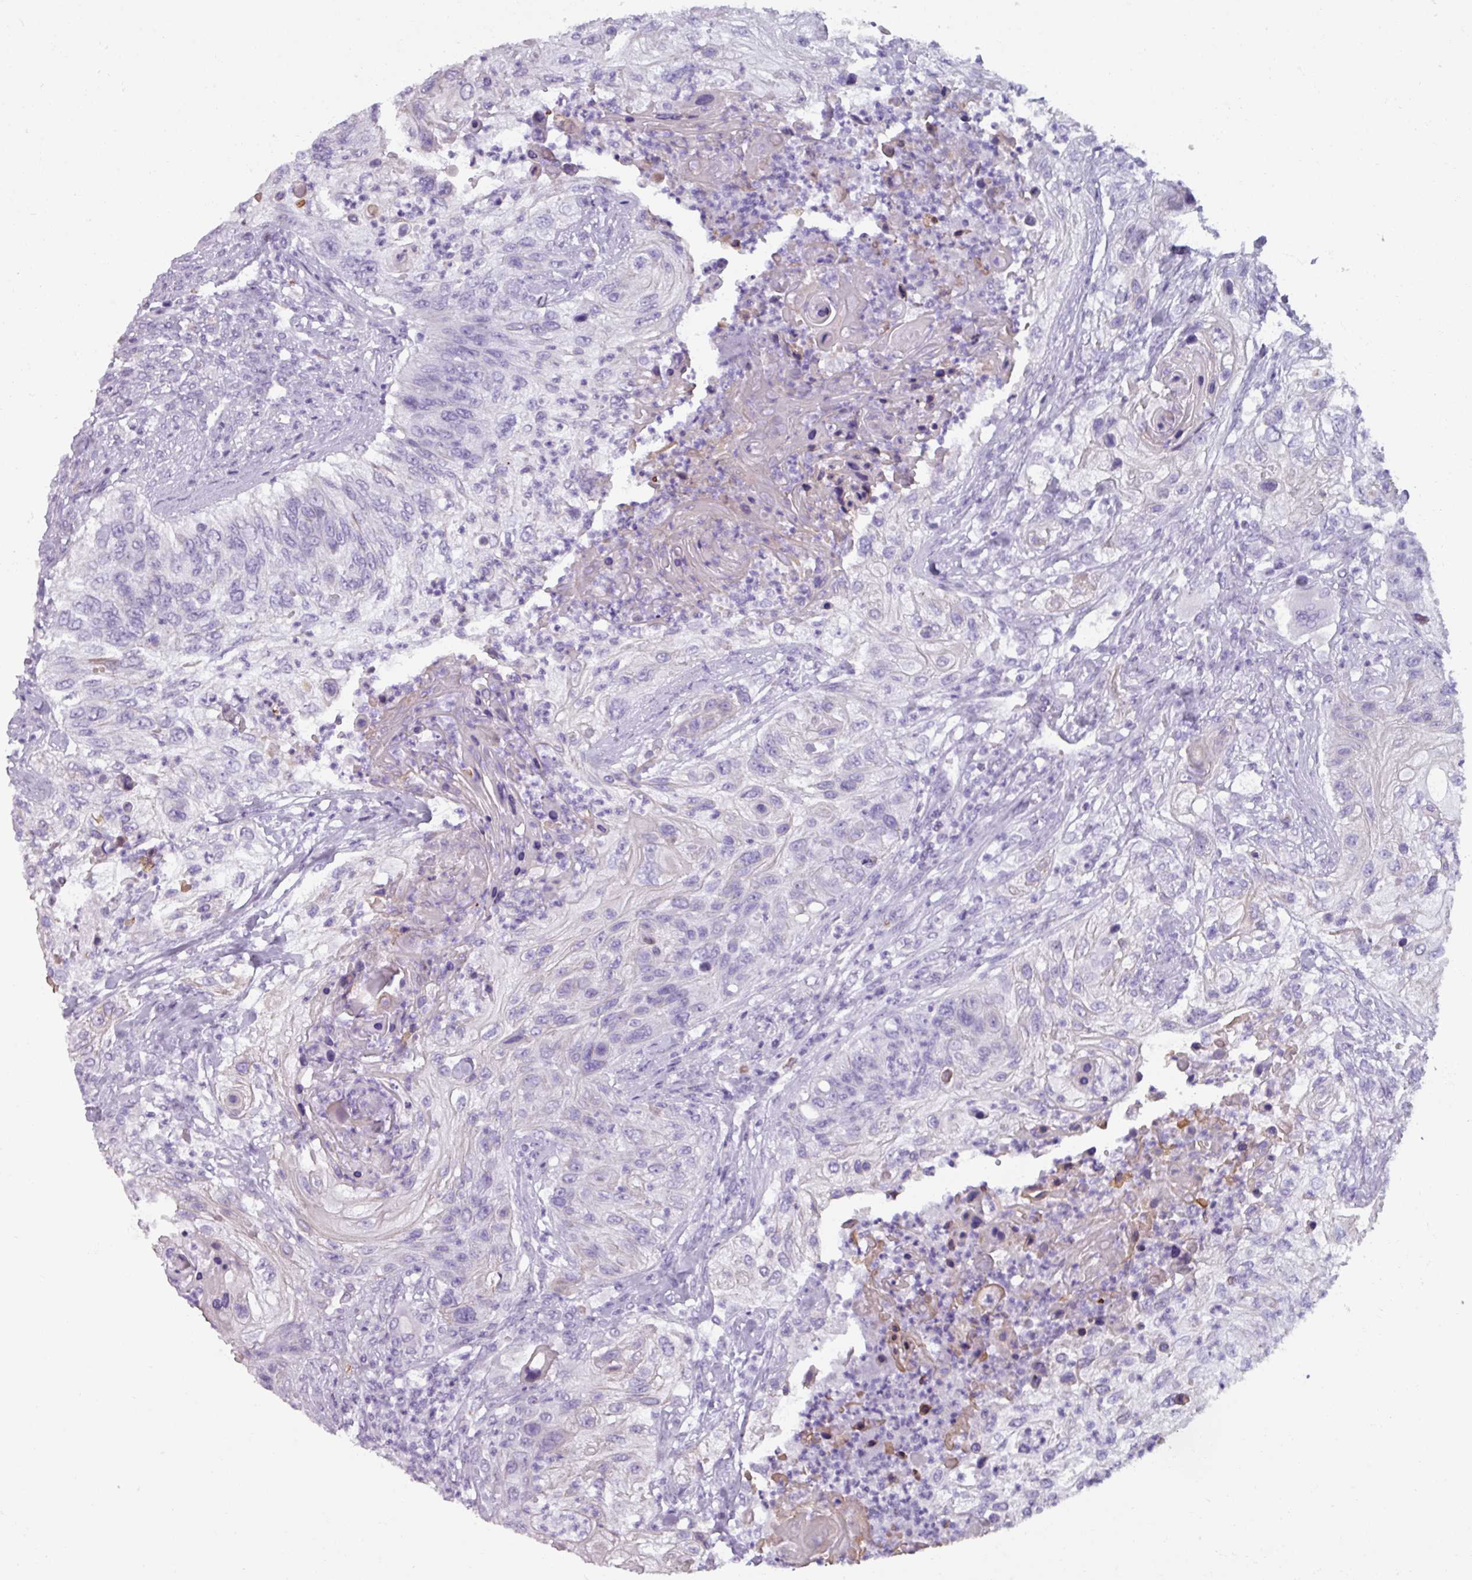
{"staining": {"intensity": "negative", "quantity": "none", "location": "none"}, "tissue": "urothelial cancer", "cell_type": "Tumor cells", "image_type": "cancer", "snomed": [{"axis": "morphology", "description": "Urothelial carcinoma, High grade"}, {"axis": "topography", "description": "Urinary bladder"}], "caption": "IHC histopathology image of urothelial carcinoma (high-grade) stained for a protein (brown), which displays no expression in tumor cells.", "gene": "SPESP1", "patient": {"sex": "female", "age": 60}}